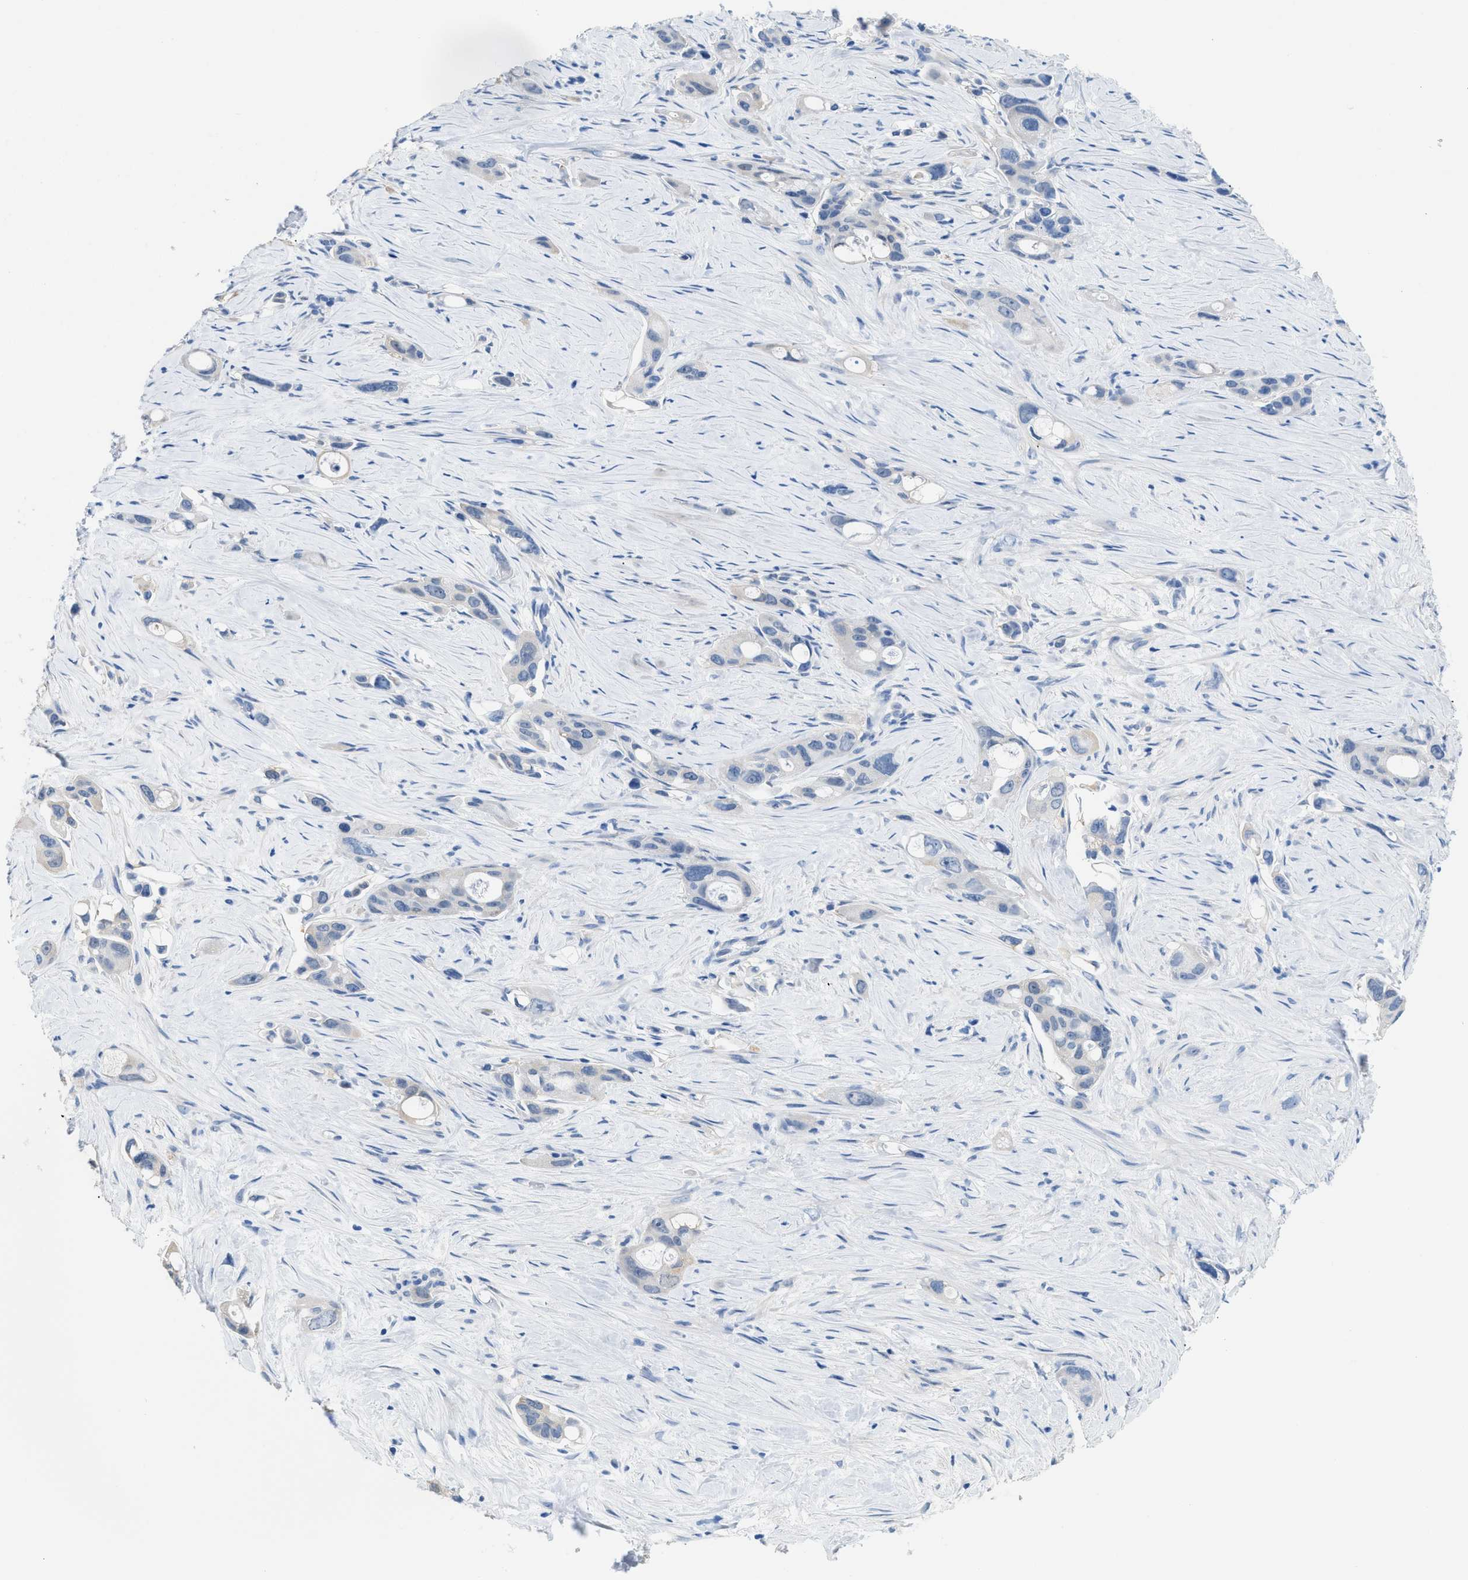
{"staining": {"intensity": "negative", "quantity": "none", "location": "none"}, "tissue": "pancreatic cancer", "cell_type": "Tumor cells", "image_type": "cancer", "snomed": [{"axis": "morphology", "description": "Adenocarcinoma, NOS"}, {"axis": "topography", "description": "Pancreas"}], "caption": "Pancreatic cancer was stained to show a protein in brown. There is no significant expression in tumor cells.", "gene": "SPAM1", "patient": {"sex": "male", "age": 53}}